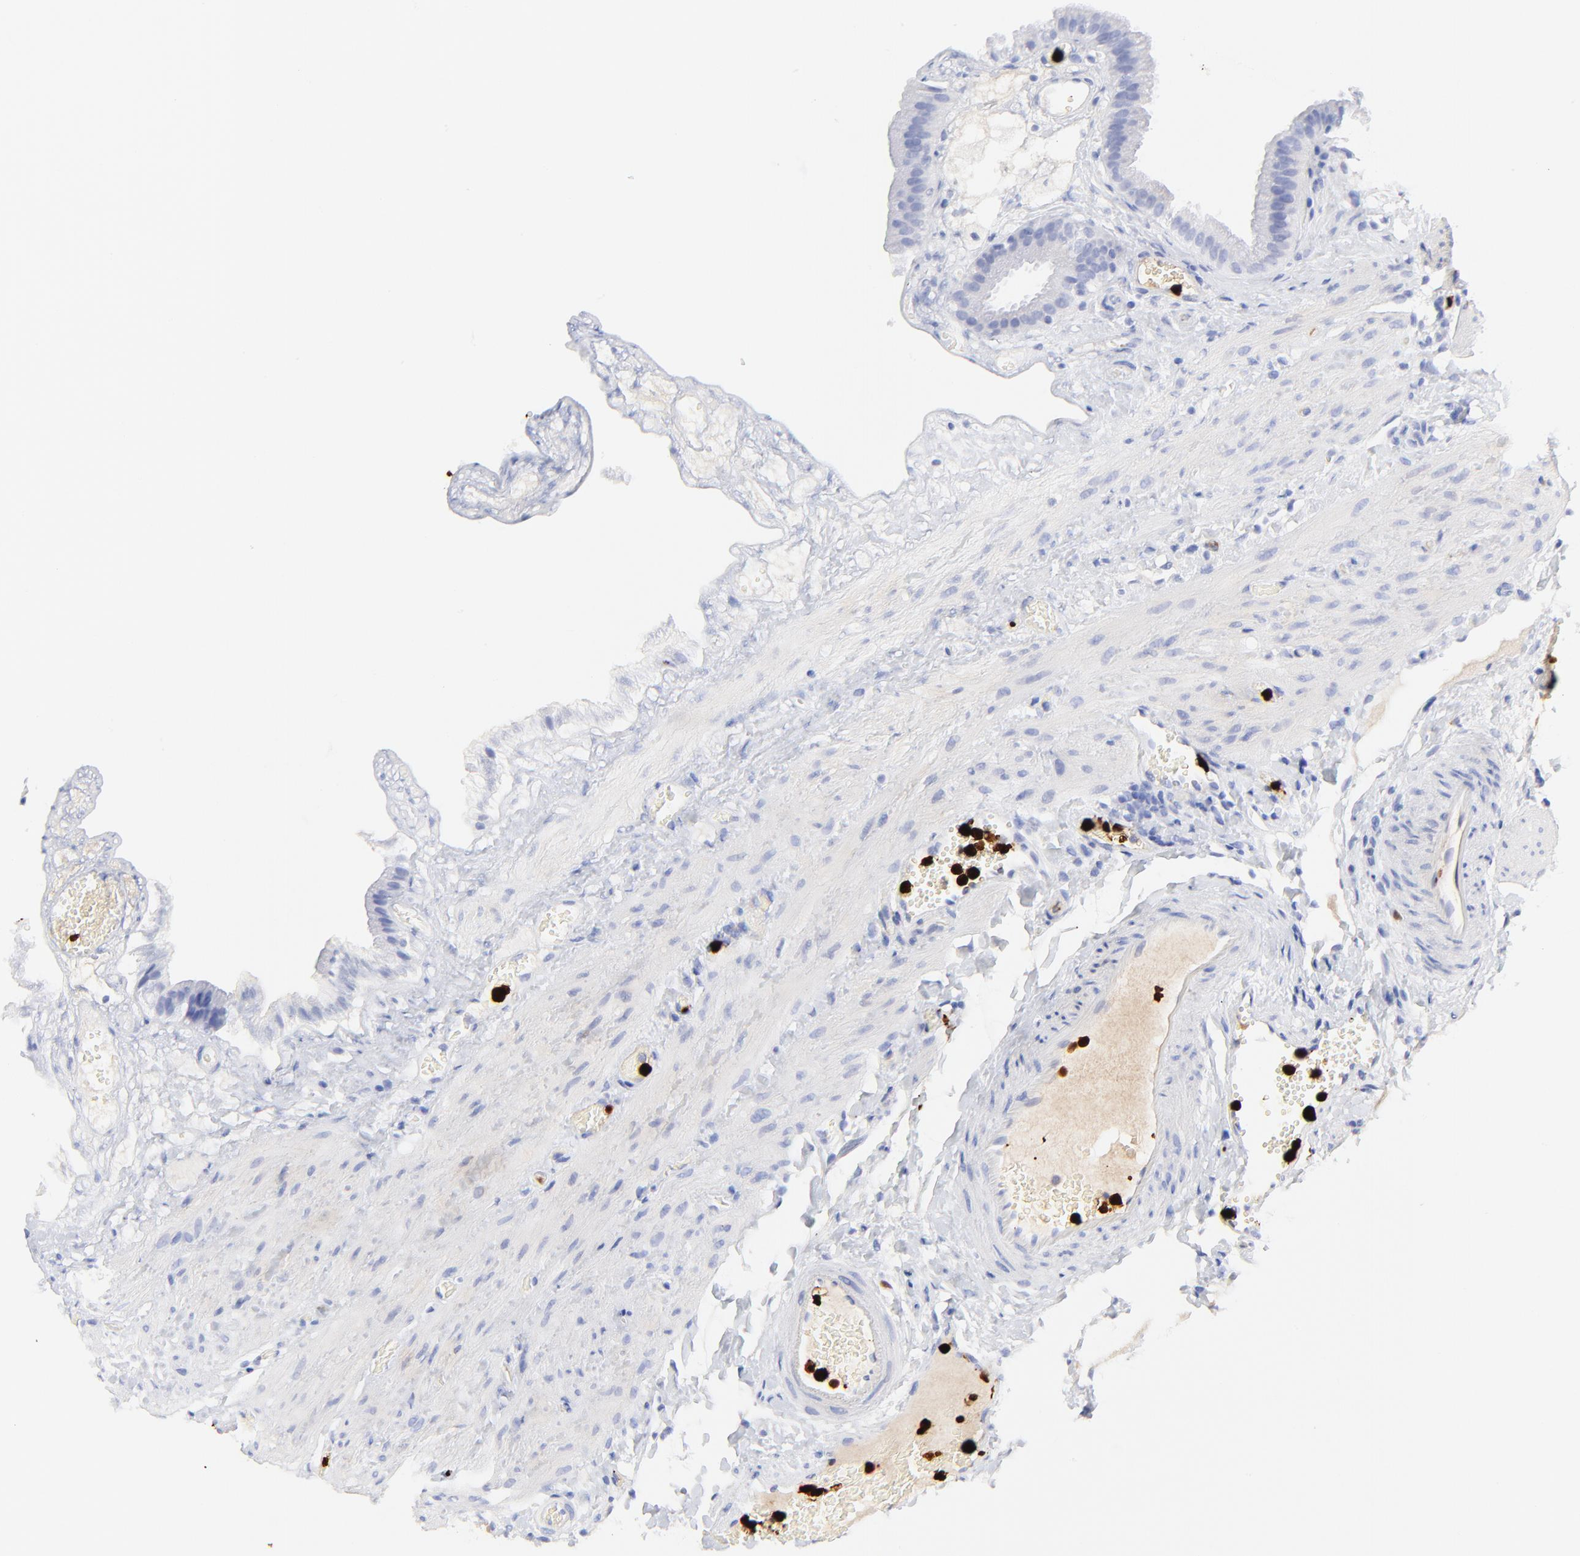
{"staining": {"intensity": "negative", "quantity": "none", "location": "none"}, "tissue": "gallbladder", "cell_type": "Glandular cells", "image_type": "normal", "snomed": [{"axis": "morphology", "description": "Normal tissue, NOS"}, {"axis": "topography", "description": "Gallbladder"}], "caption": "Immunohistochemical staining of benign human gallbladder demonstrates no significant positivity in glandular cells. (Brightfield microscopy of DAB (3,3'-diaminobenzidine) immunohistochemistry (IHC) at high magnification).", "gene": "S100A12", "patient": {"sex": "female", "age": 24}}